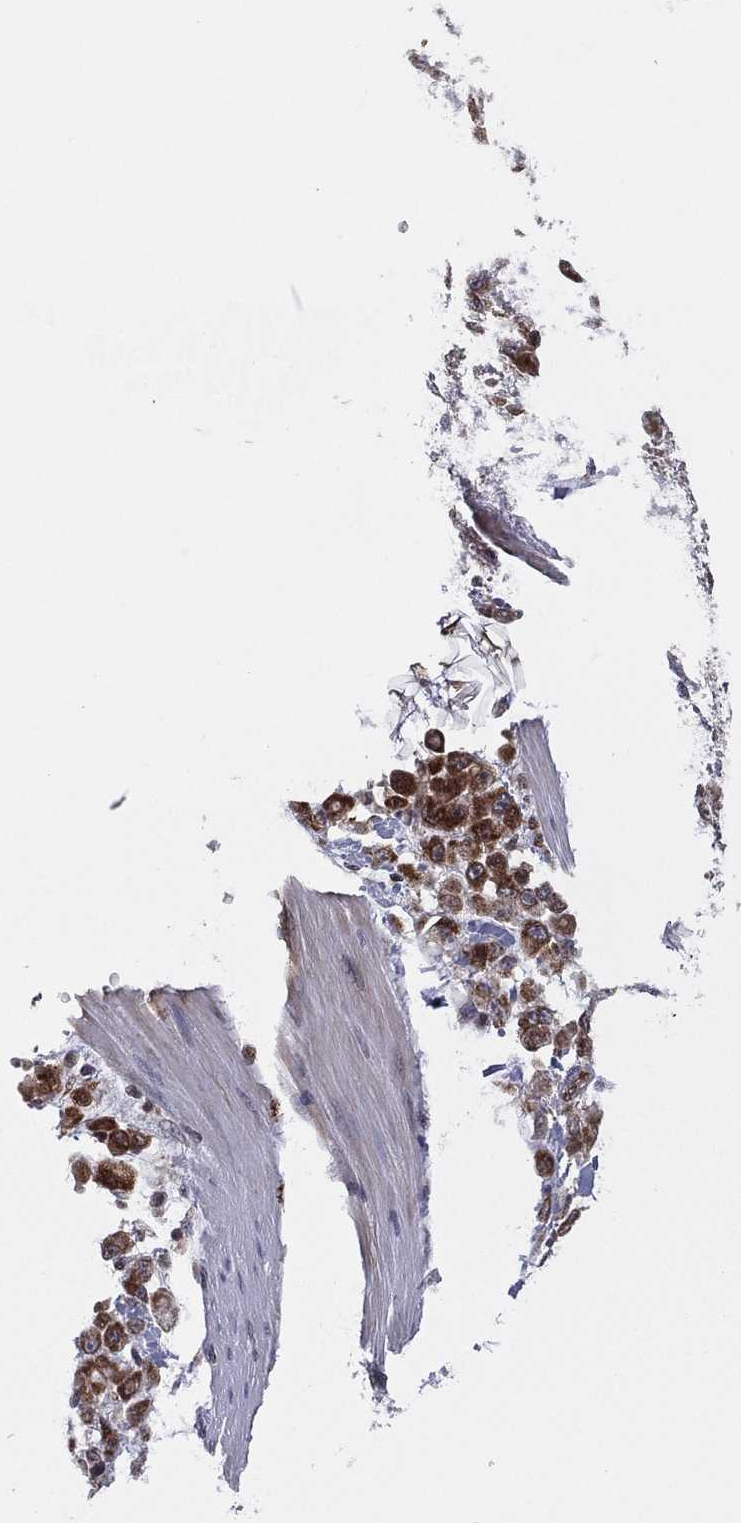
{"staining": {"intensity": "strong", "quantity": "25%-75%", "location": "cytoplasmic/membranous"}, "tissue": "stomach cancer", "cell_type": "Tumor cells", "image_type": "cancer", "snomed": [{"axis": "morphology", "description": "Adenocarcinoma, NOS"}, {"axis": "topography", "description": "Stomach"}], "caption": "Stomach cancer was stained to show a protein in brown. There is high levels of strong cytoplasmic/membranous positivity in approximately 25%-75% of tumor cells. The protein is stained brown, and the nuclei are stained in blue (DAB IHC with brightfield microscopy, high magnification).", "gene": "SNCG", "patient": {"sex": "female", "age": 76}}